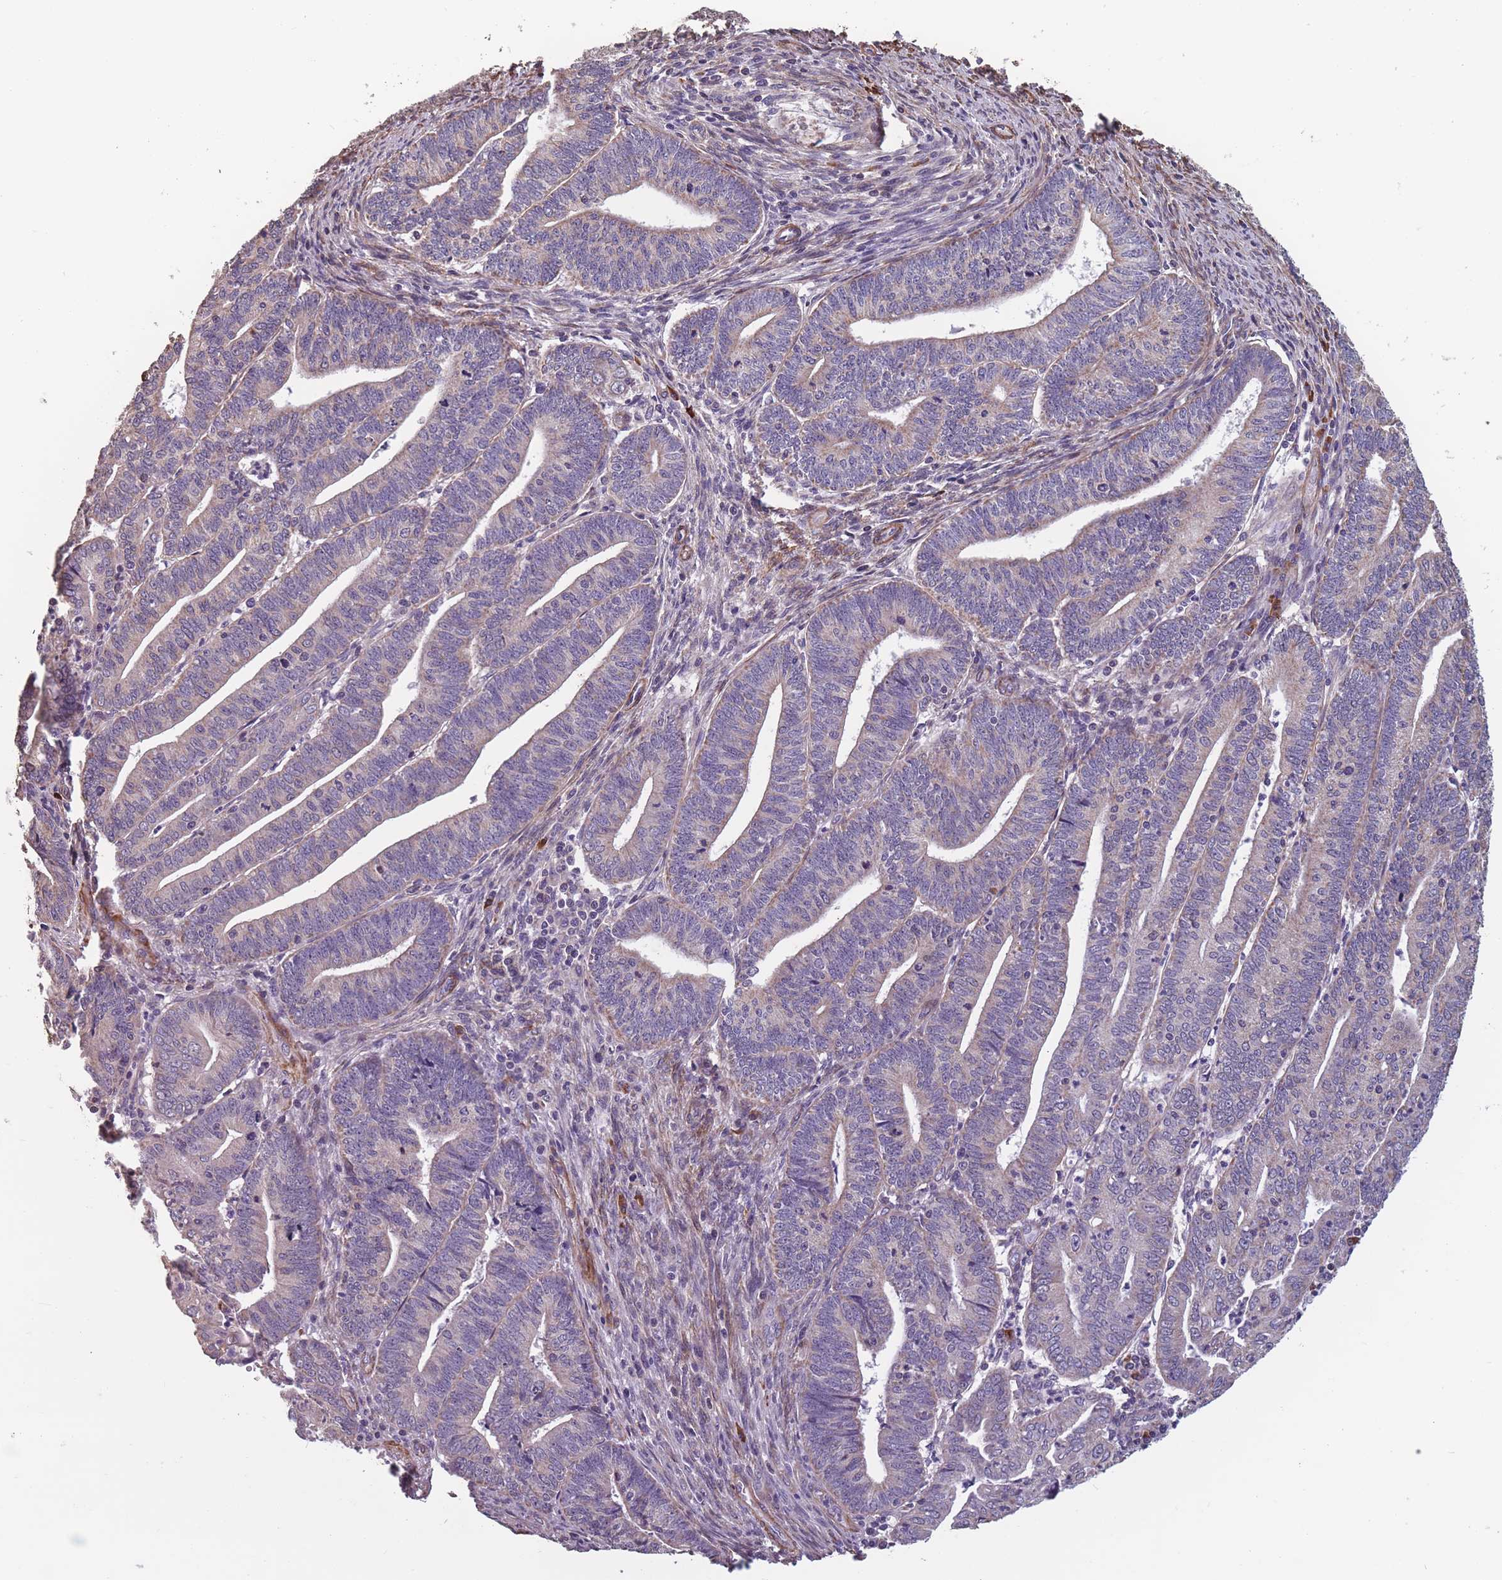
{"staining": {"intensity": "weak", "quantity": "<25%", "location": "cytoplasmic/membranous"}, "tissue": "endometrial cancer", "cell_type": "Tumor cells", "image_type": "cancer", "snomed": [{"axis": "morphology", "description": "Adenocarcinoma, NOS"}, {"axis": "topography", "description": "Endometrium"}], "caption": "Immunohistochemistry (IHC) histopathology image of neoplastic tissue: human adenocarcinoma (endometrial) stained with DAB (3,3'-diaminobenzidine) exhibits no significant protein positivity in tumor cells.", "gene": "TOMM40L", "patient": {"sex": "female", "age": 60}}